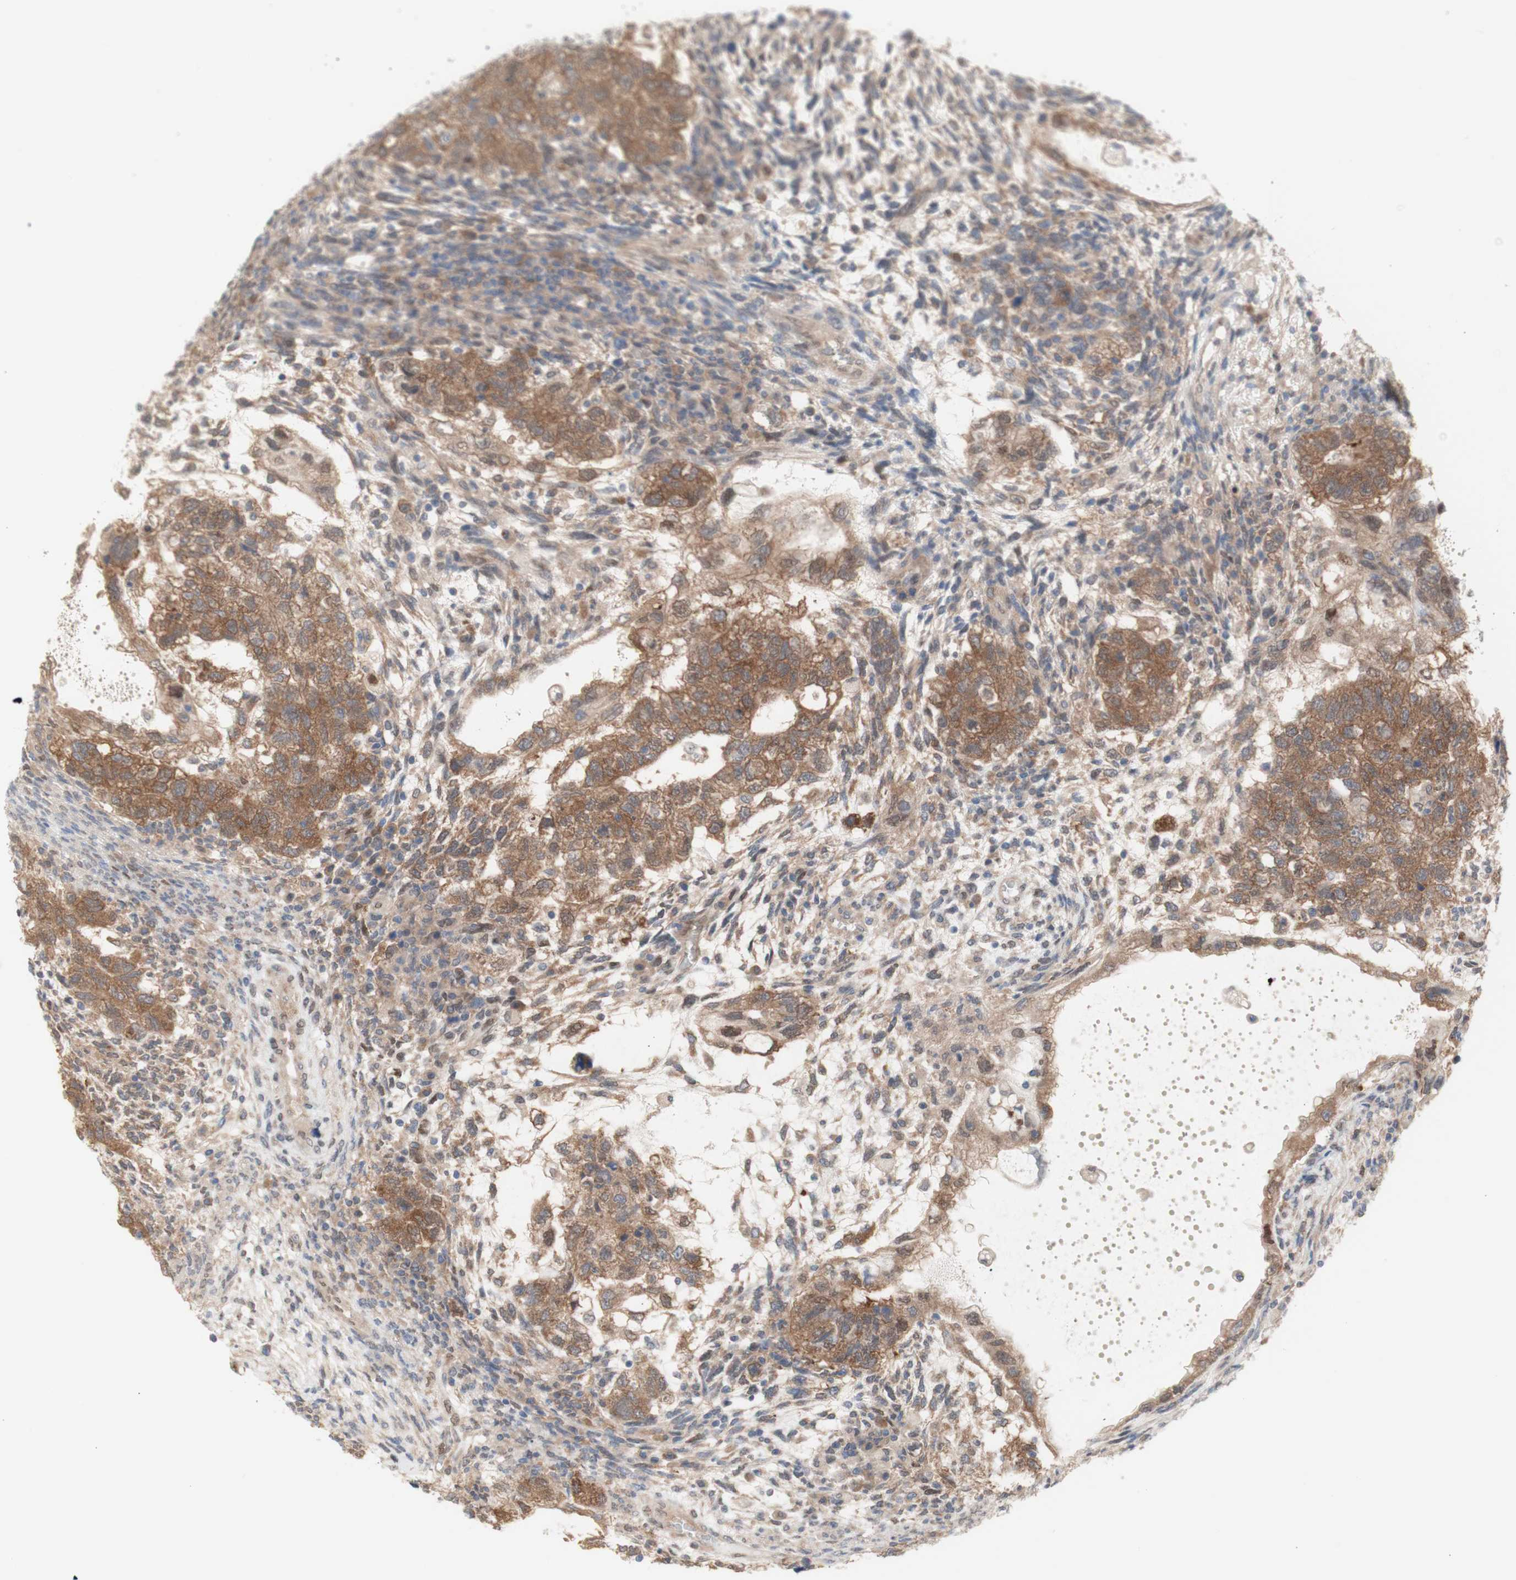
{"staining": {"intensity": "moderate", "quantity": ">75%", "location": "cytoplasmic/membranous"}, "tissue": "testis cancer", "cell_type": "Tumor cells", "image_type": "cancer", "snomed": [{"axis": "morphology", "description": "Normal tissue, NOS"}, {"axis": "morphology", "description": "Carcinoma, Embryonal, NOS"}, {"axis": "topography", "description": "Testis"}], "caption": "Immunohistochemical staining of human embryonal carcinoma (testis) reveals medium levels of moderate cytoplasmic/membranous protein staining in about >75% of tumor cells.", "gene": "PRMT5", "patient": {"sex": "male", "age": 36}}